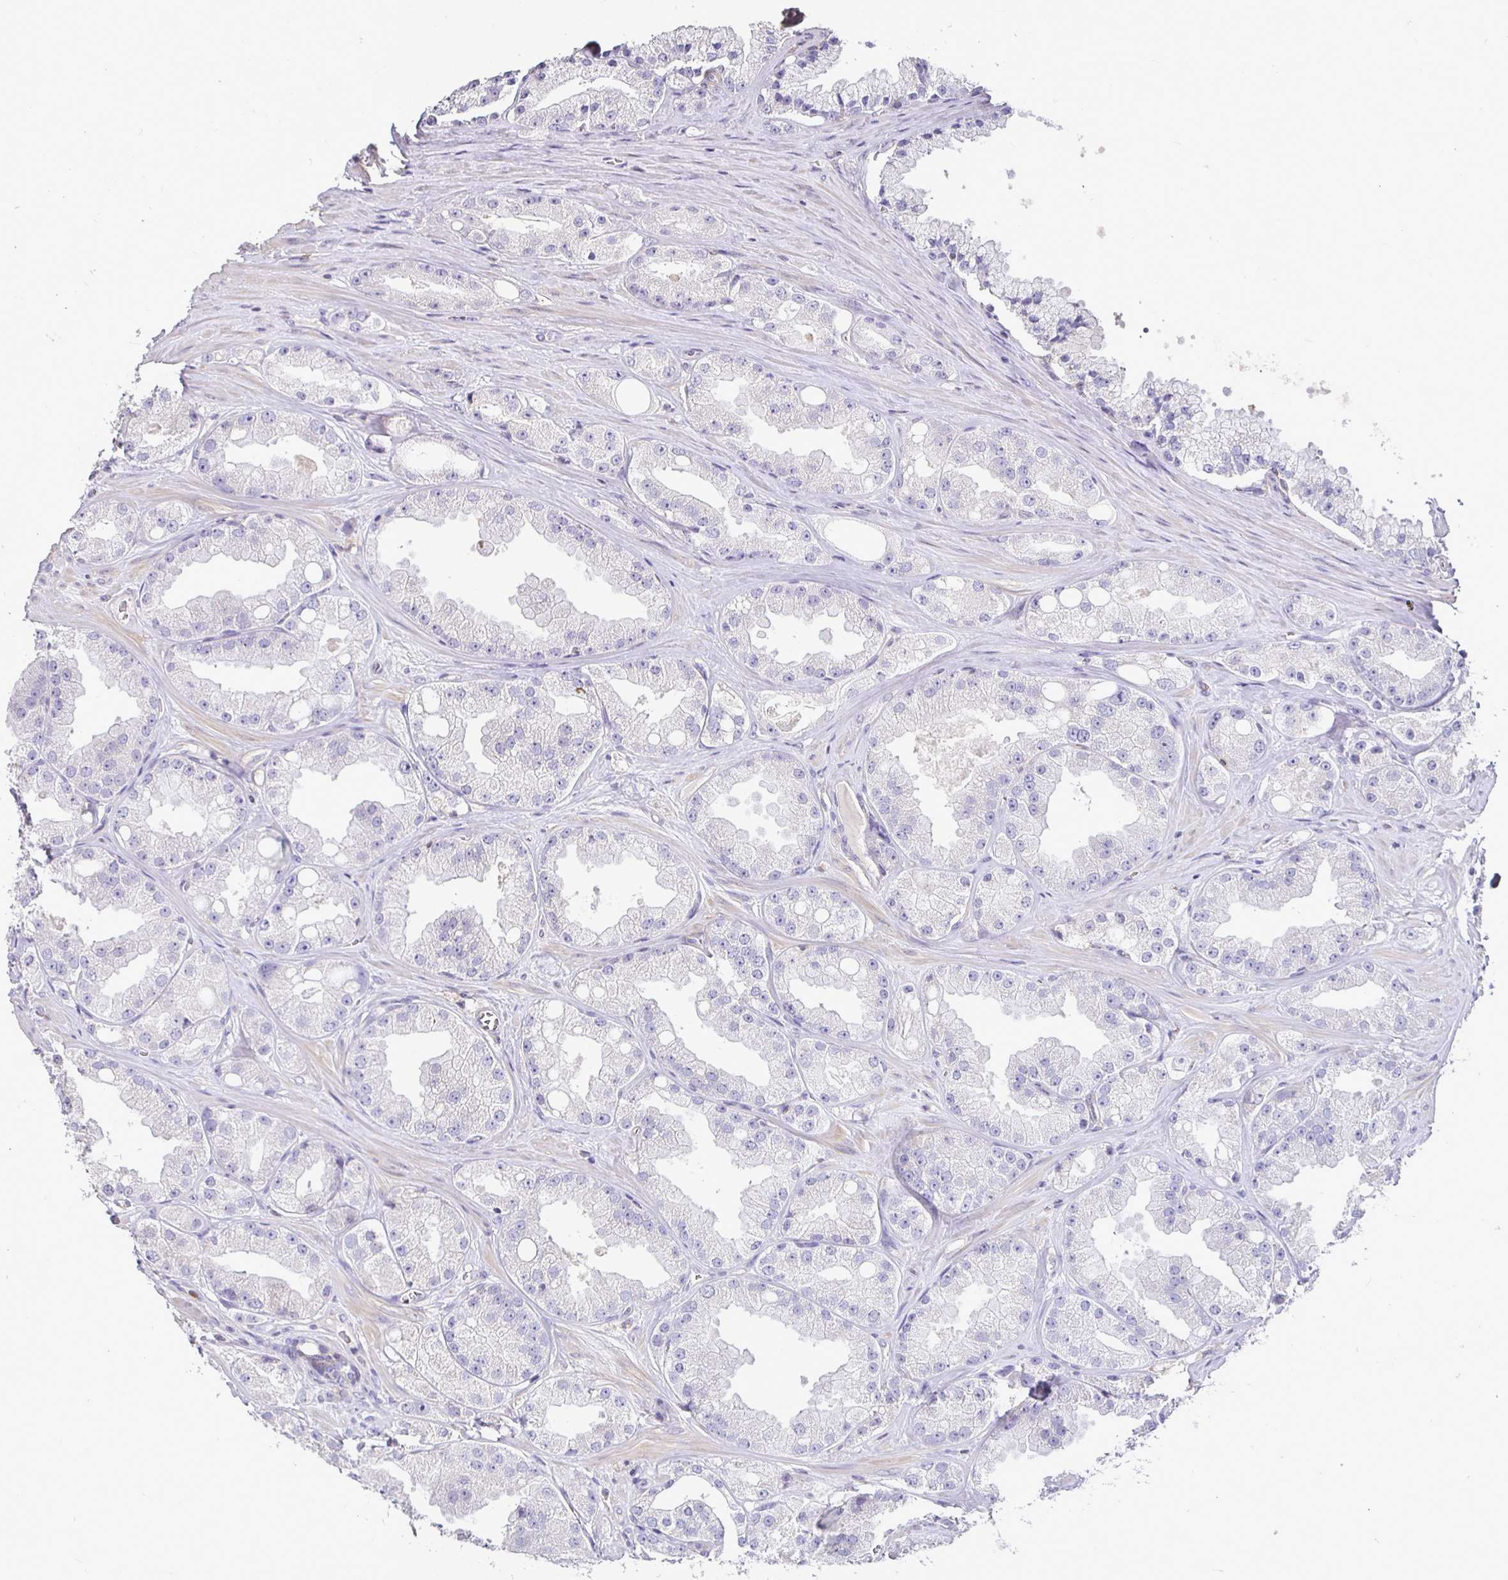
{"staining": {"intensity": "negative", "quantity": "none", "location": "none"}, "tissue": "prostate cancer", "cell_type": "Tumor cells", "image_type": "cancer", "snomed": [{"axis": "morphology", "description": "Adenocarcinoma, High grade"}, {"axis": "topography", "description": "Prostate"}], "caption": "The image reveals no staining of tumor cells in prostate high-grade adenocarcinoma. Nuclei are stained in blue.", "gene": "SHISA4", "patient": {"sex": "male", "age": 66}}